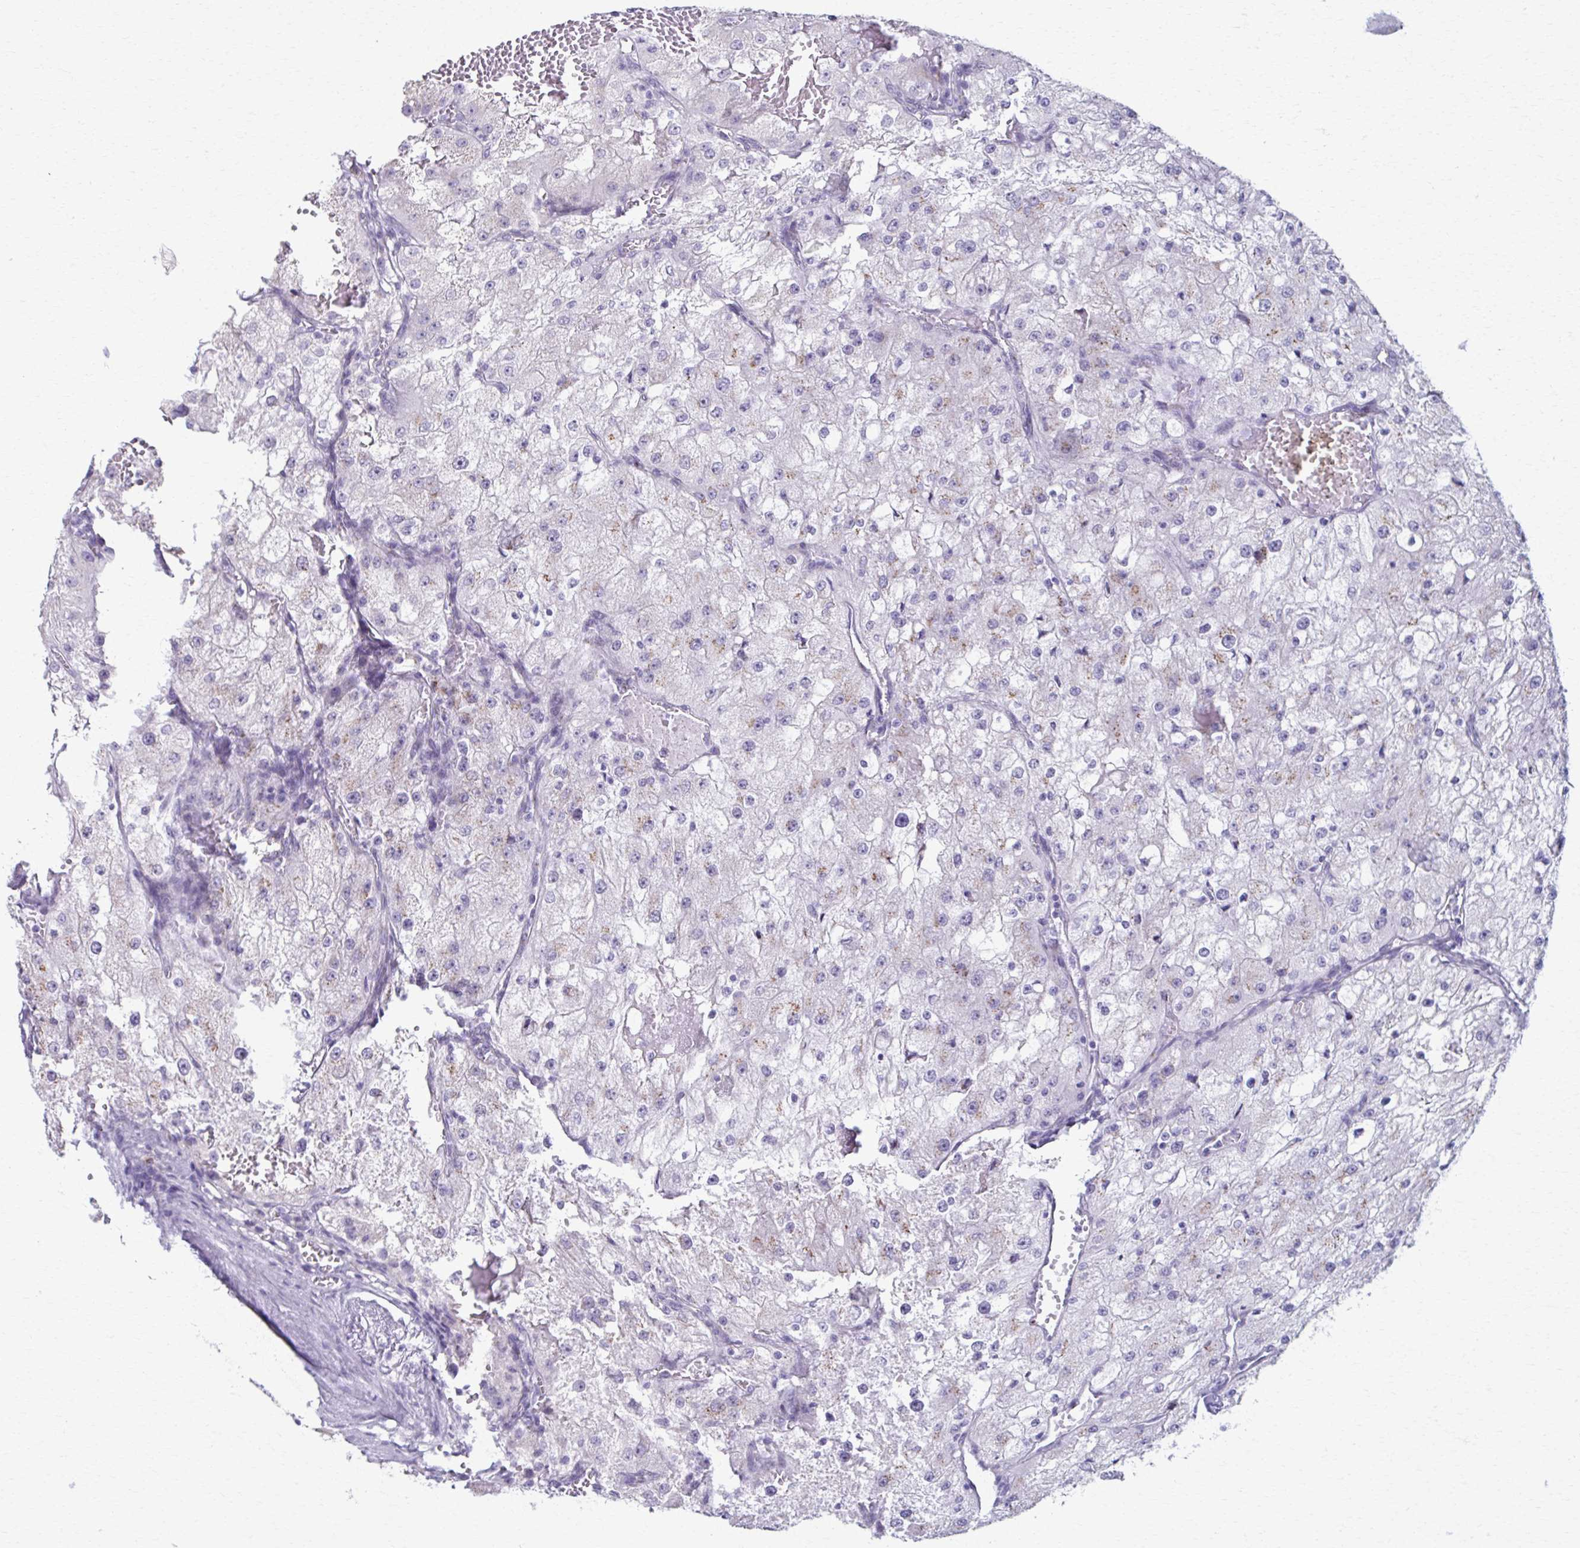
{"staining": {"intensity": "weak", "quantity": "<25%", "location": "cytoplasmic/membranous"}, "tissue": "renal cancer", "cell_type": "Tumor cells", "image_type": "cancer", "snomed": [{"axis": "morphology", "description": "Adenocarcinoma, NOS"}, {"axis": "topography", "description": "Kidney"}], "caption": "Immunohistochemistry micrograph of human renal cancer stained for a protein (brown), which displays no positivity in tumor cells.", "gene": "ZNF682", "patient": {"sex": "female", "age": 74}}